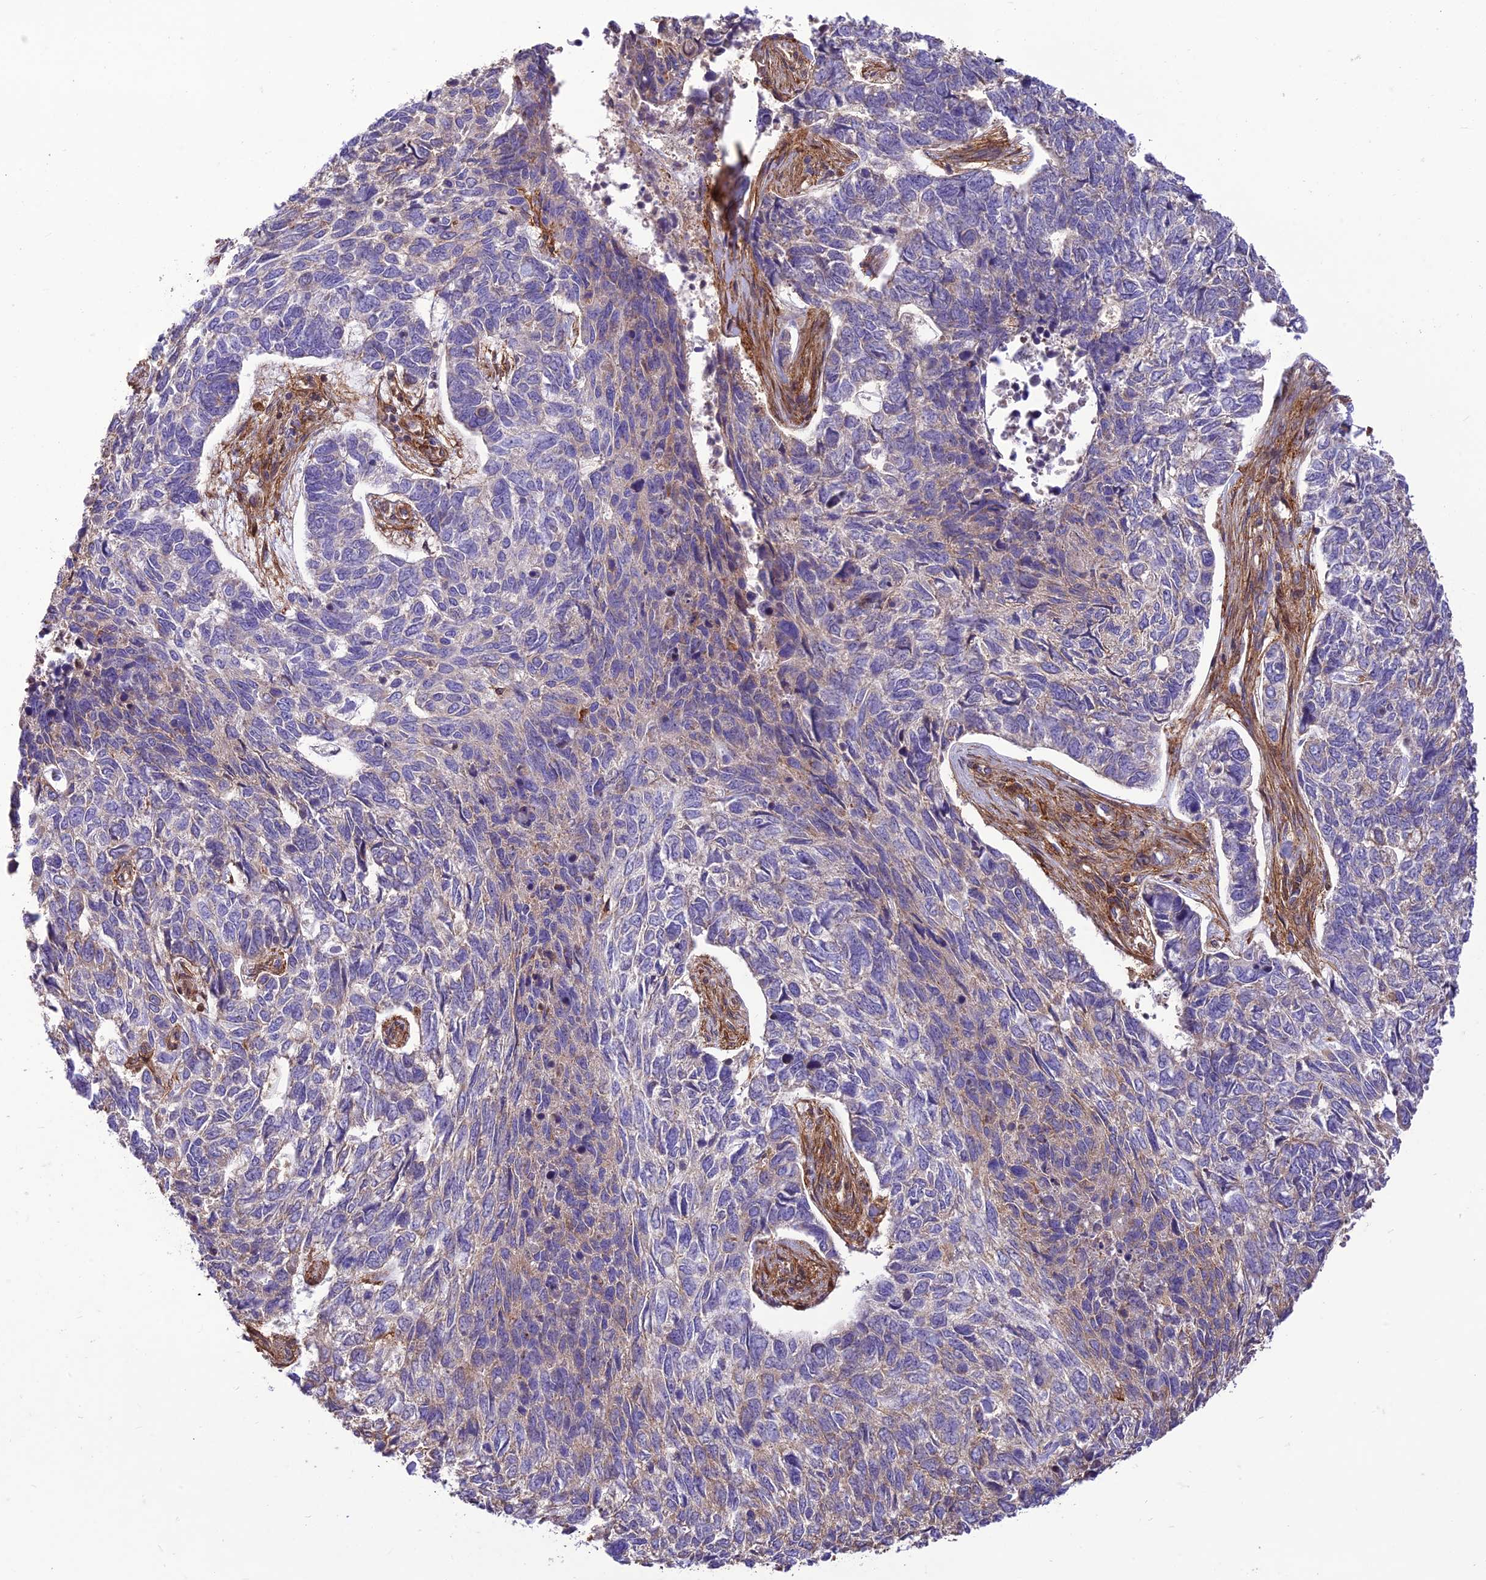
{"staining": {"intensity": "negative", "quantity": "none", "location": "none"}, "tissue": "skin cancer", "cell_type": "Tumor cells", "image_type": "cancer", "snomed": [{"axis": "morphology", "description": "Basal cell carcinoma"}, {"axis": "topography", "description": "Skin"}], "caption": "DAB (3,3'-diaminobenzidine) immunohistochemical staining of skin basal cell carcinoma reveals no significant expression in tumor cells. Nuclei are stained in blue.", "gene": "HPSE2", "patient": {"sex": "female", "age": 65}}